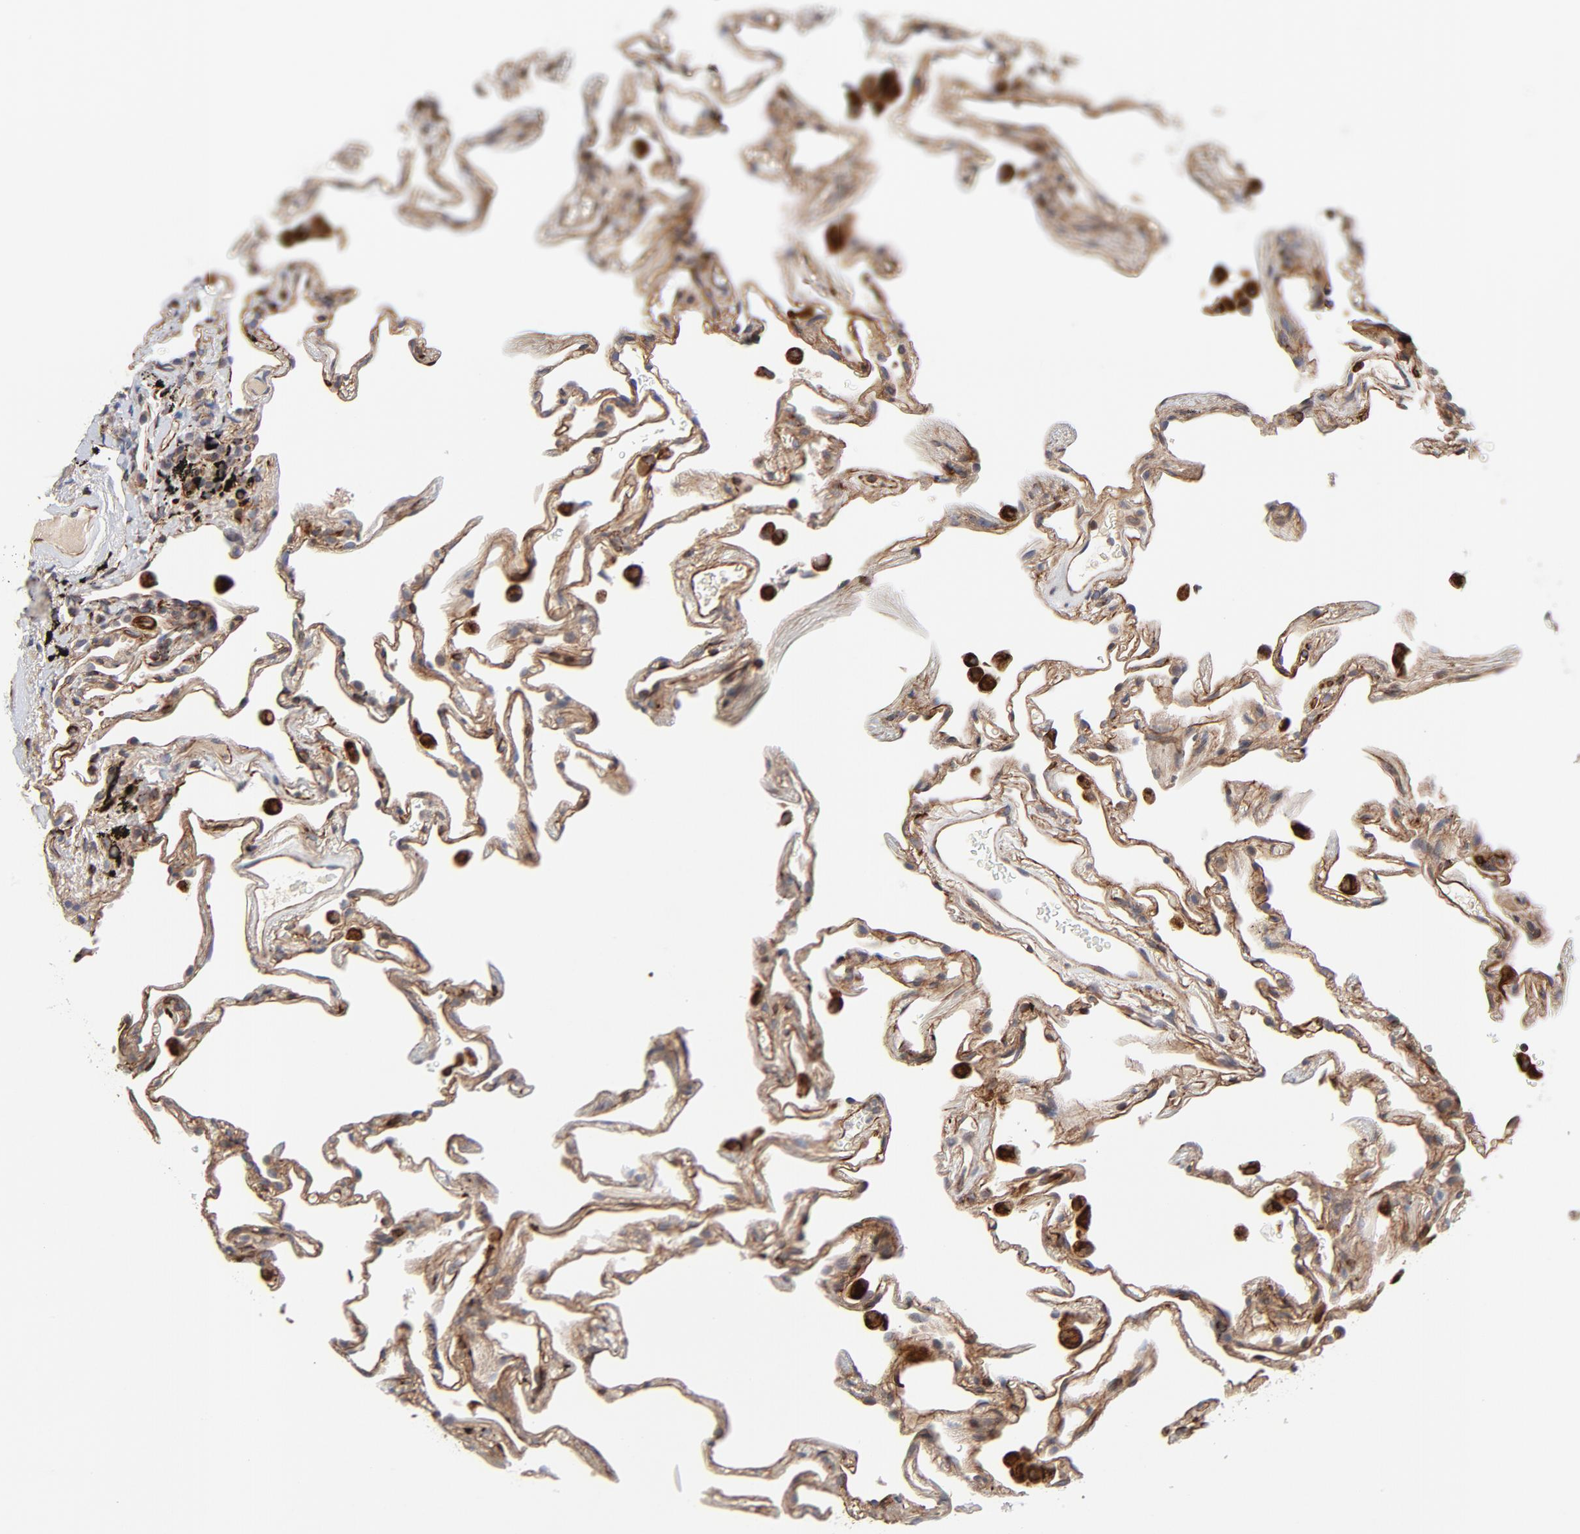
{"staining": {"intensity": "moderate", "quantity": ">75%", "location": "cytoplasmic/membranous"}, "tissue": "lung", "cell_type": "Alveolar cells", "image_type": "normal", "snomed": [{"axis": "morphology", "description": "Normal tissue, NOS"}, {"axis": "morphology", "description": "Inflammation, NOS"}, {"axis": "topography", "description": "Lung"}], "caption": "Immunohistochemistry (IHC) of benign lung shows medium levels of moderate cytoplasmic/membranous positivity in about >75% of alveolar cells.", "gene": "DNAAF2", "patient": {"sex": "male", "age": 69}}